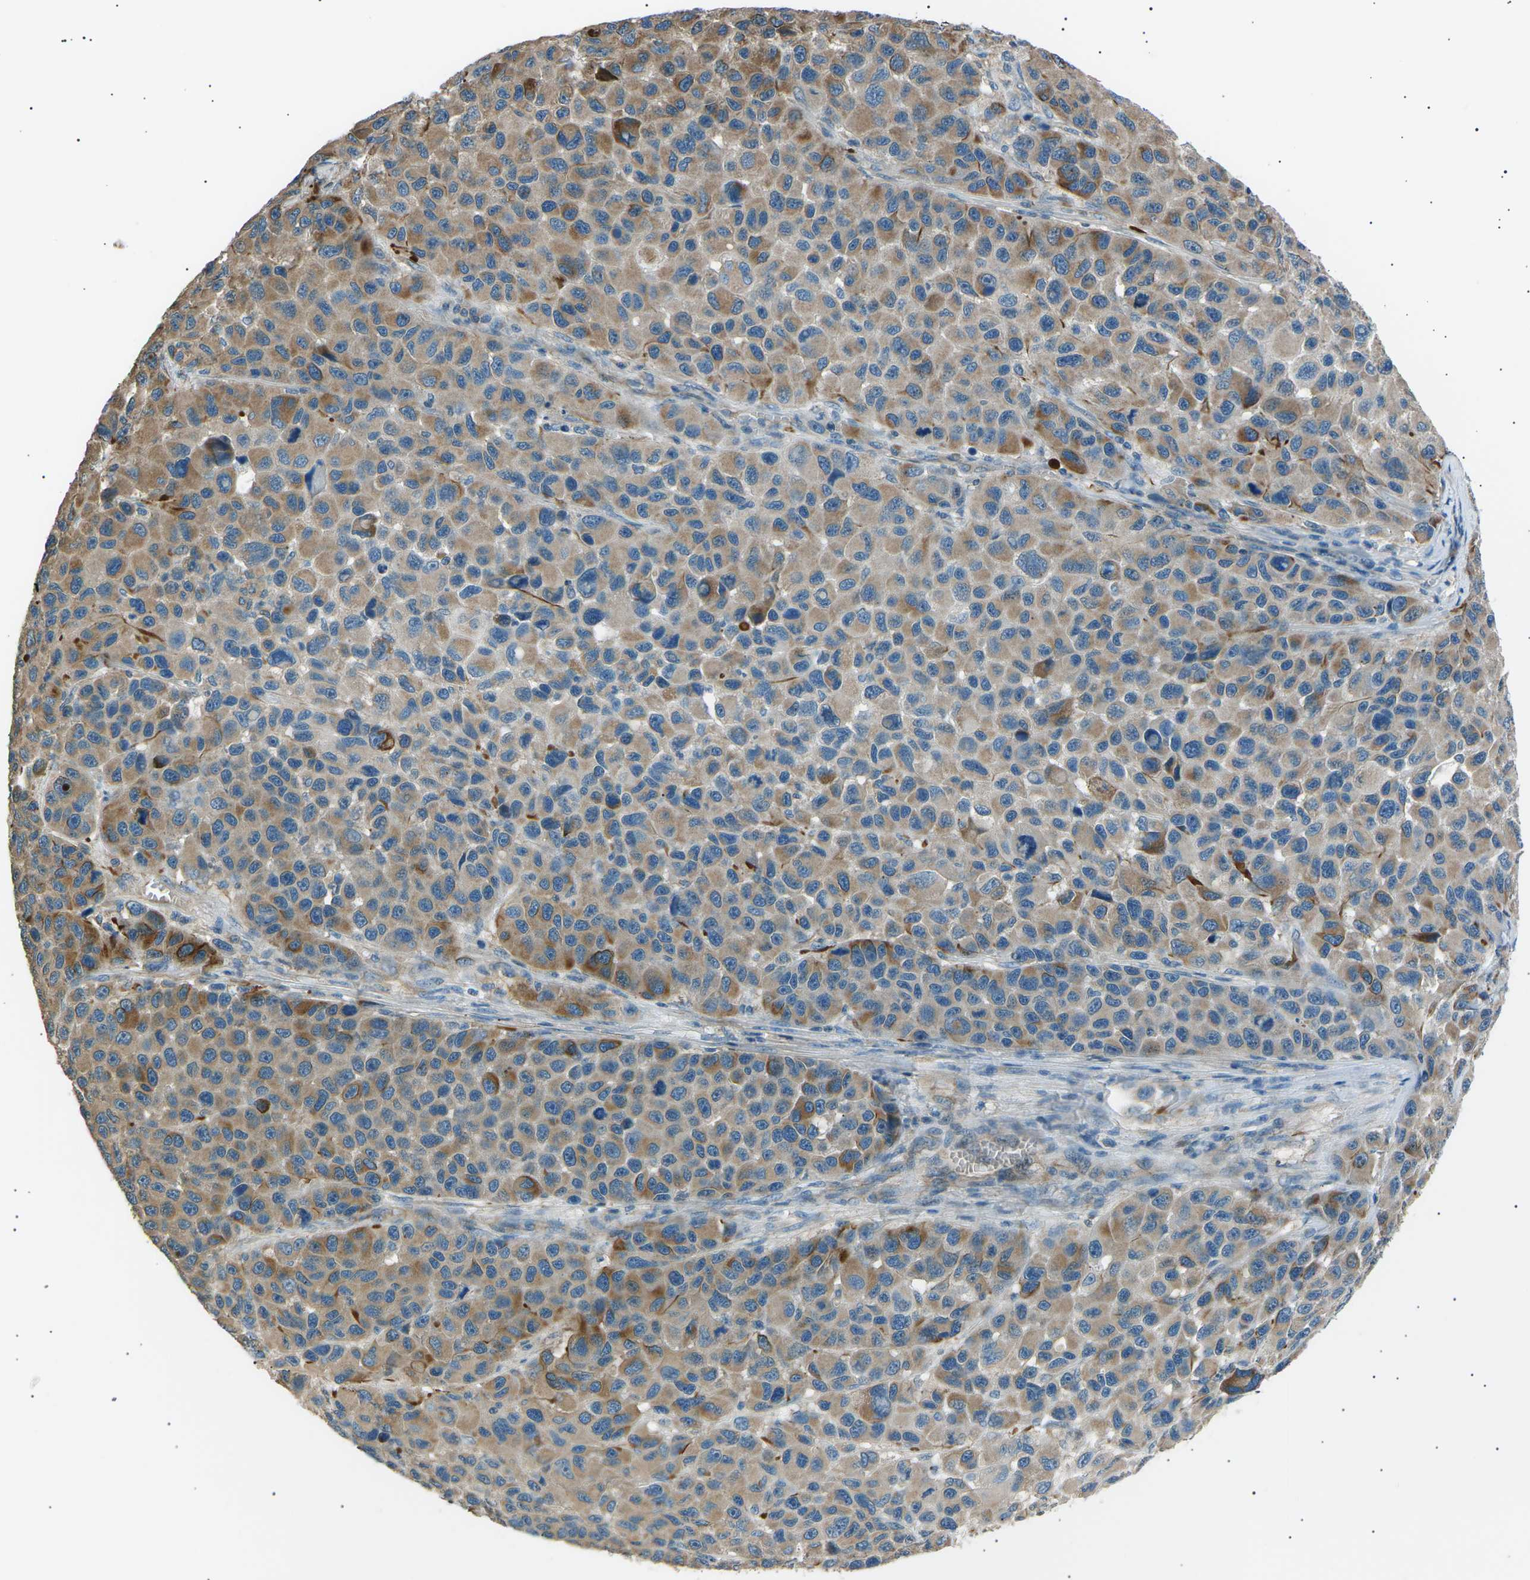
{"staining": {"intensity": "moderate", "quantity": ">75%", "location": "cytoplasmic/membranous"}, "tissue": "melanoma", "cell_type": "Tumor cells", "image_type": "cancer", "snomed": [{"axis": "morphology", "description": "Malignant melanoma, NOS"}, {"axis": "topography", "description": "Skin"}], "caption": "Malignant melanoma tissue exhibits moderate cytoplasmic/membranous positivity in approximately >75% of tumor cells The protein of interest is shown in brown color, while the nuclei are stained blue.", "gene": "SLK", "patient": {"sex": "male", "age": 53}}